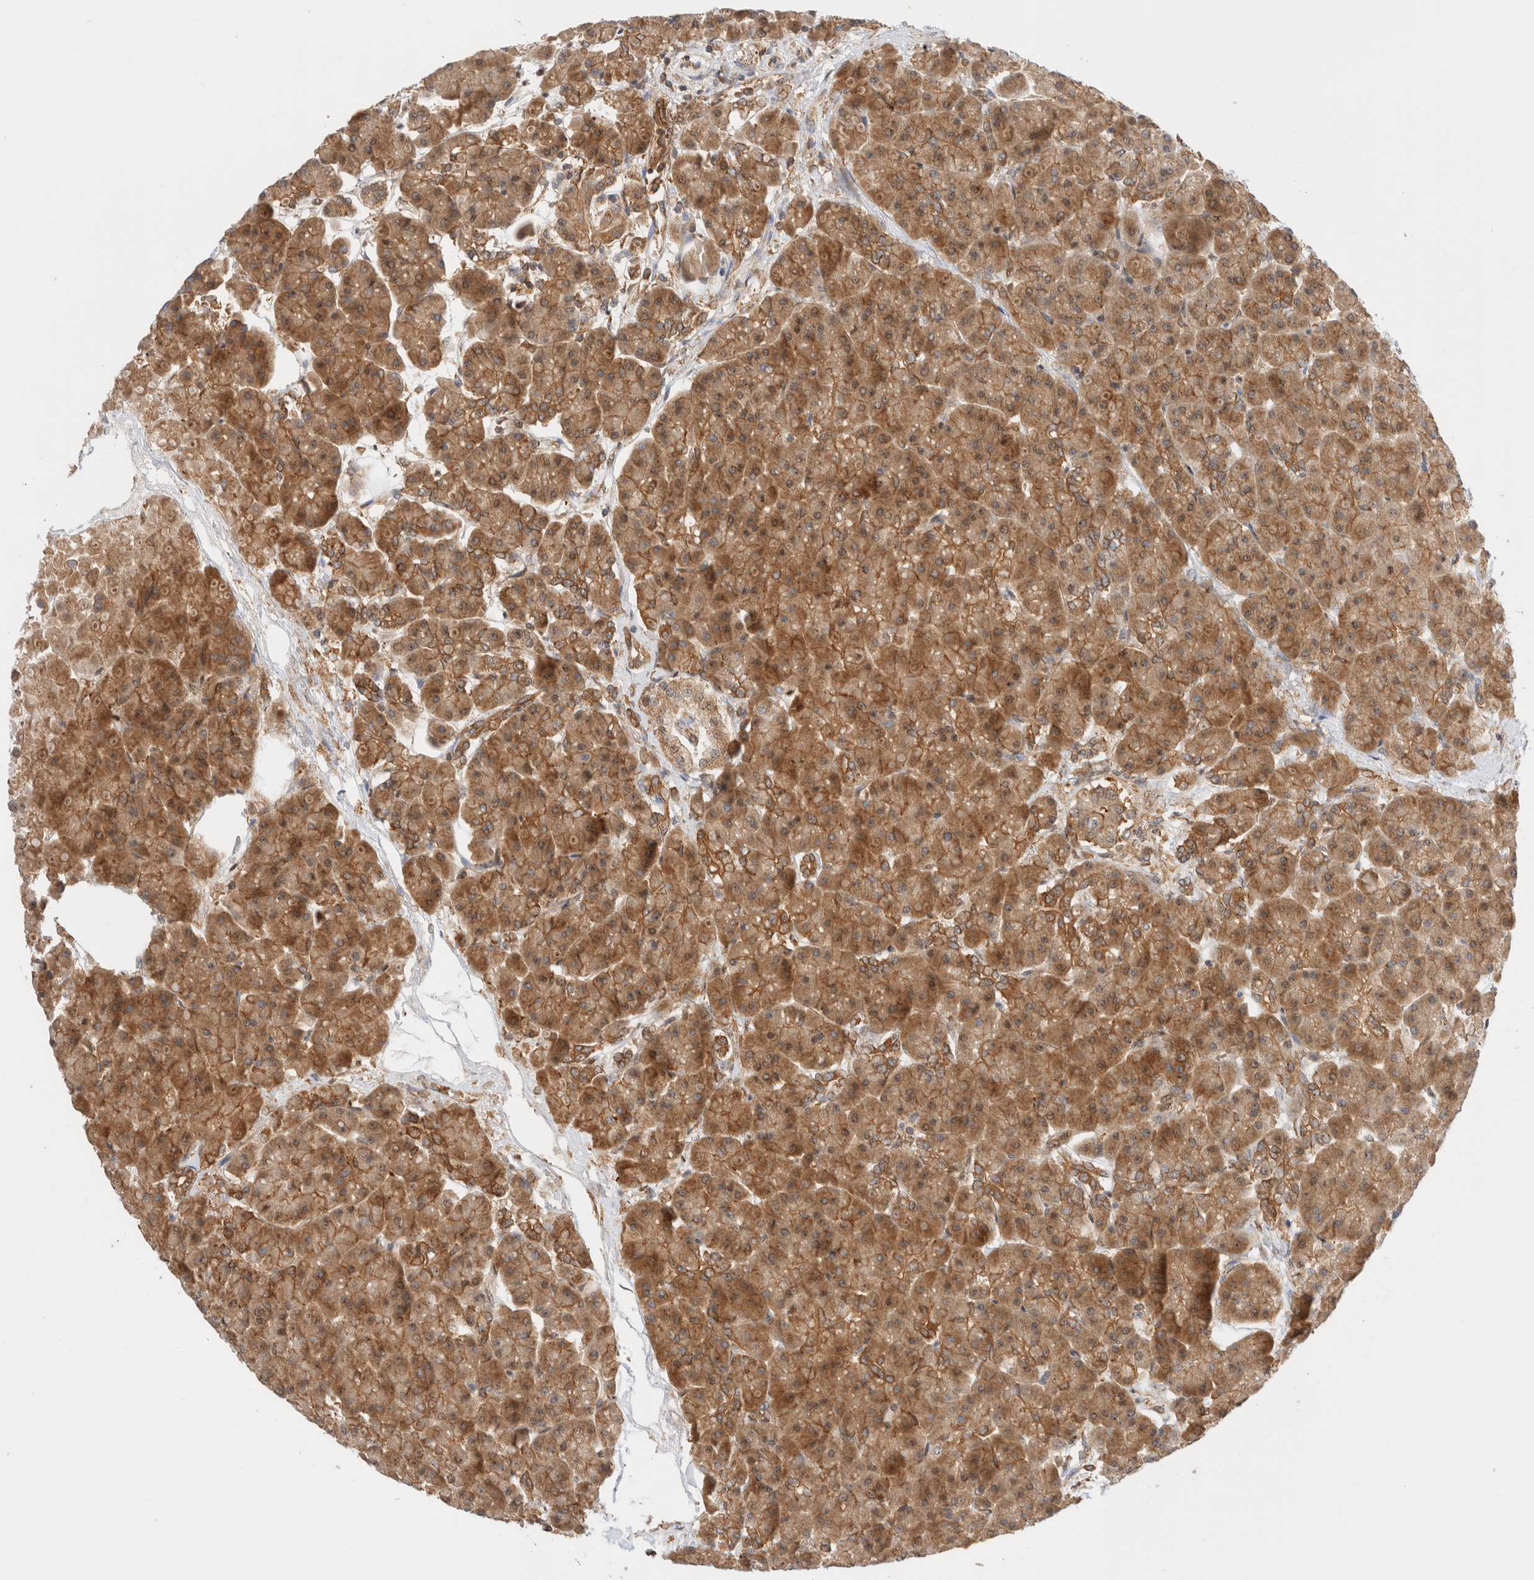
{"staining": {"intensity": "moderate", "quantity": ">75%", "location": "cytoplasmic/membranous"}, "tissue": "pancreas", "cell_type": "Exocrine glandular cells", "image_type": "normal", "snomed": [{"axis": "morphology", "description": "Normal tissue, NOS"}, {"axis": "topography", "description": "Pancreas"}], "caption": "Immunohistochemical staining of unremarkable human pancreas reveals medium levels of moderate cytoplasmic/membranous staining in about >75% of exocrine glandular cells. (DAB (3,3'-diaminobenzidine) IHC with brightfield microscopy, high magnification).", "gene": "RABEP1", "patient": {"sex": "female", "age": 70}}